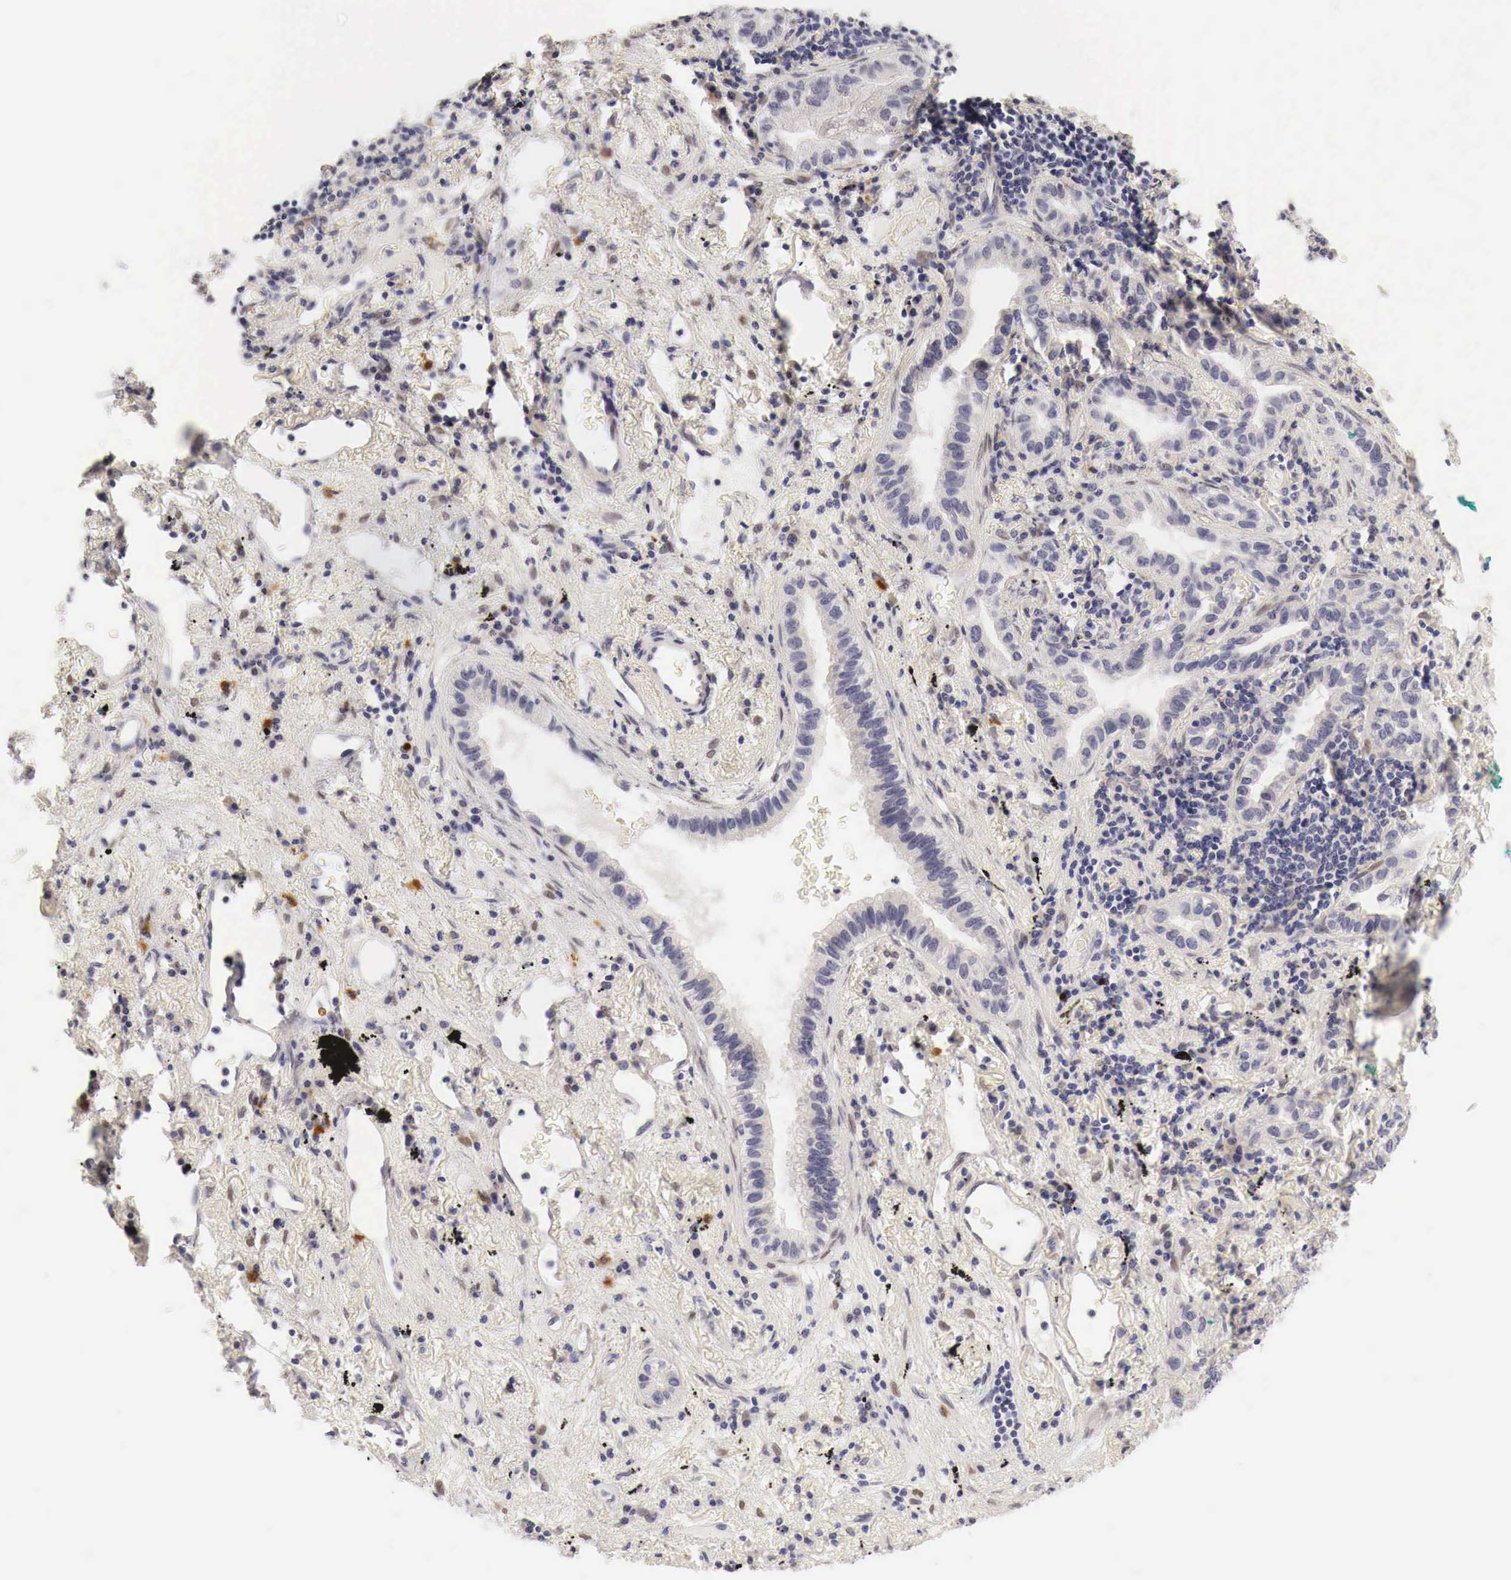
{"staining": {"intensity": "strong", "quantity": "<25%", "location": "nuclear"}, "tissue": "lung cancer", "cell_type": "Tumor cells", "image_type": "cancer", "snomed": [{"axis": "morphology", "description": "Adenocarcinoma, NOS"}, {"axis": "topography", "description": "Lung"}], "caption": "Protein staining reveals strong nuclear staining in approximately <25% of tumor cells in lung adenocarcinoma. (IHC, brightfield microscopy, high magnification).", "gene": "CASP3", "patient": {"sex": "female", "age": 50}}